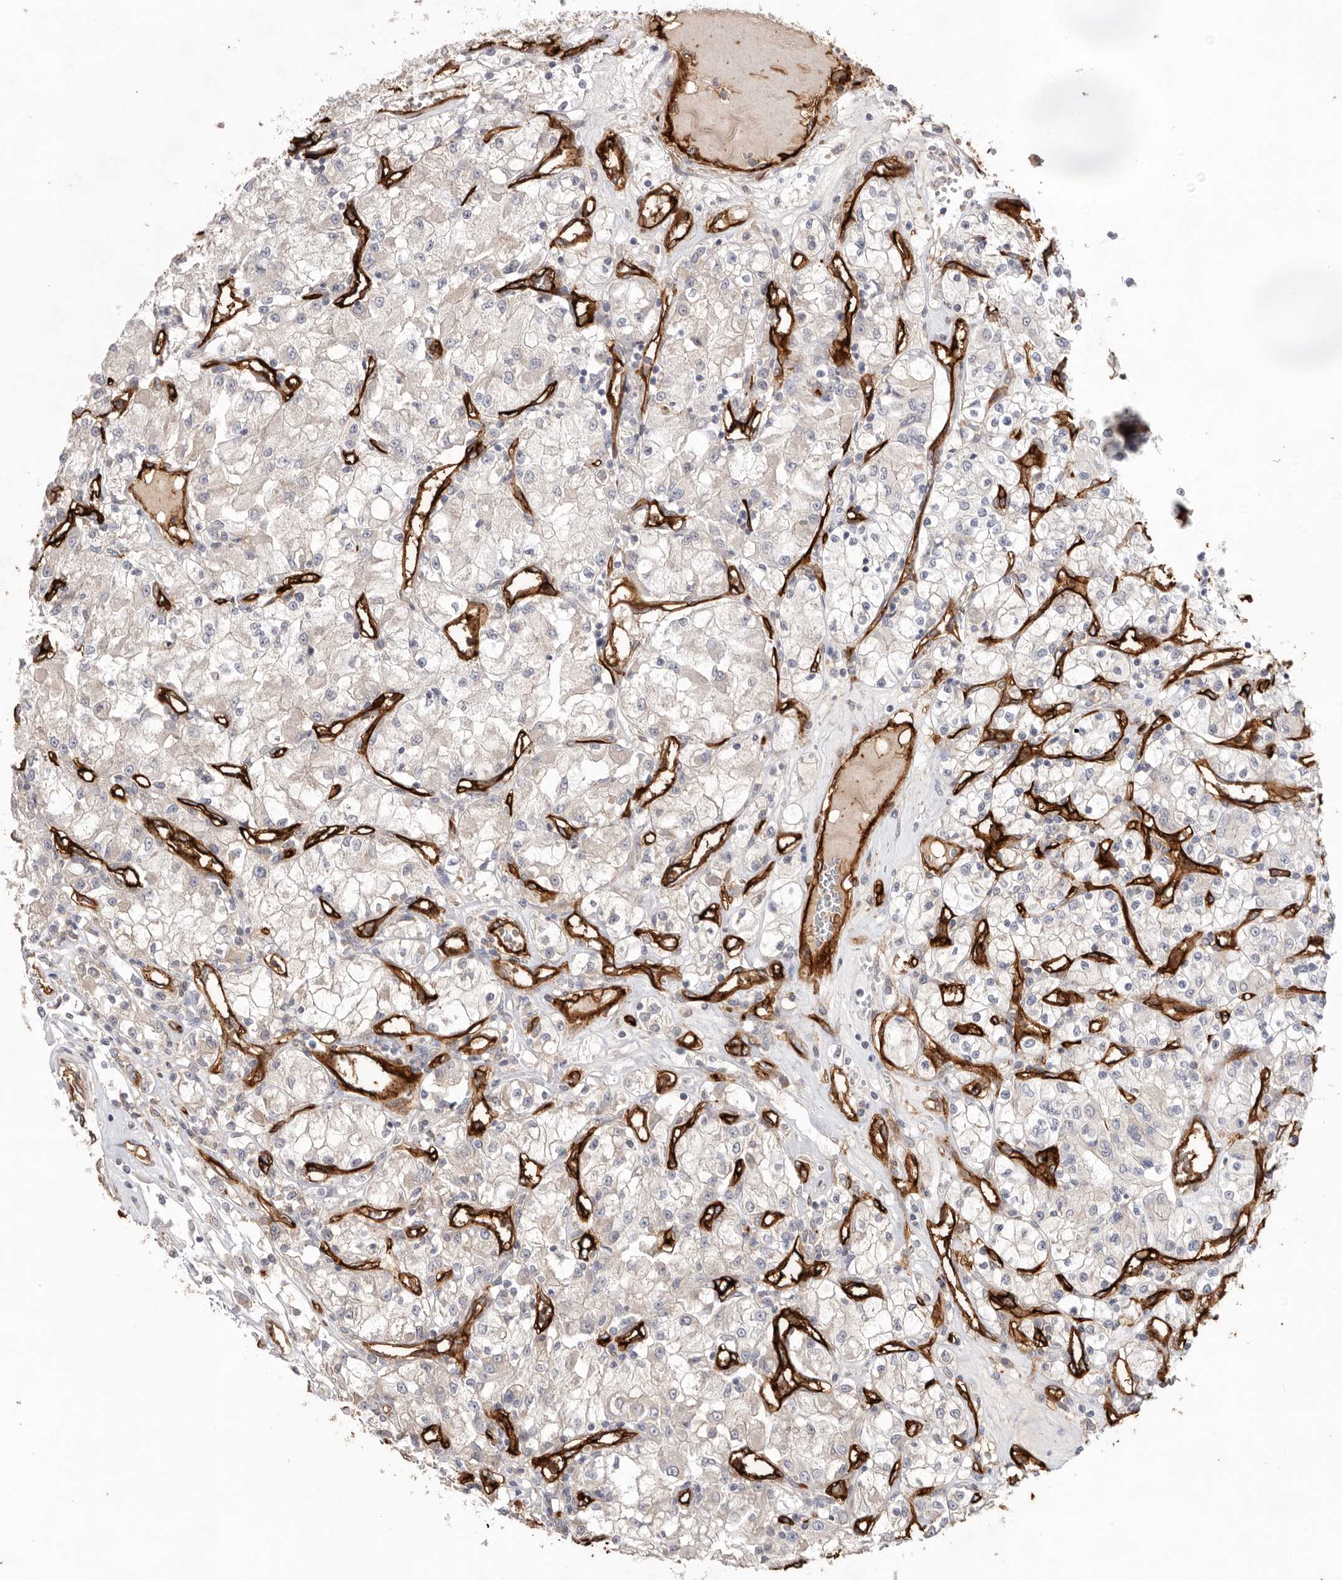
{"staining": {"intensity": "negative", "quantity": "none", "location": "none"}, "tissue": "renal cancer", "cell_type": "Tumor cells", "image_type": "cancer", "snomed": [{"axis": "morphology", "description": "Adenocarcinoma, NOS"}, {"axis": "topography", "description": "Kidney"}], "caption": "Micrograph shows no protein staining in tumor cells of renal adenocarcinoma tissue. The staining was performed using DAB (3,3'-diaminobenzidine) to visualize the protein expression in brown, while the nuclei were stained in blue with hematoxylin (Magnification: 20x).", "gene": "LRRC66", "patient": {"sex": "female", "age": 59}}